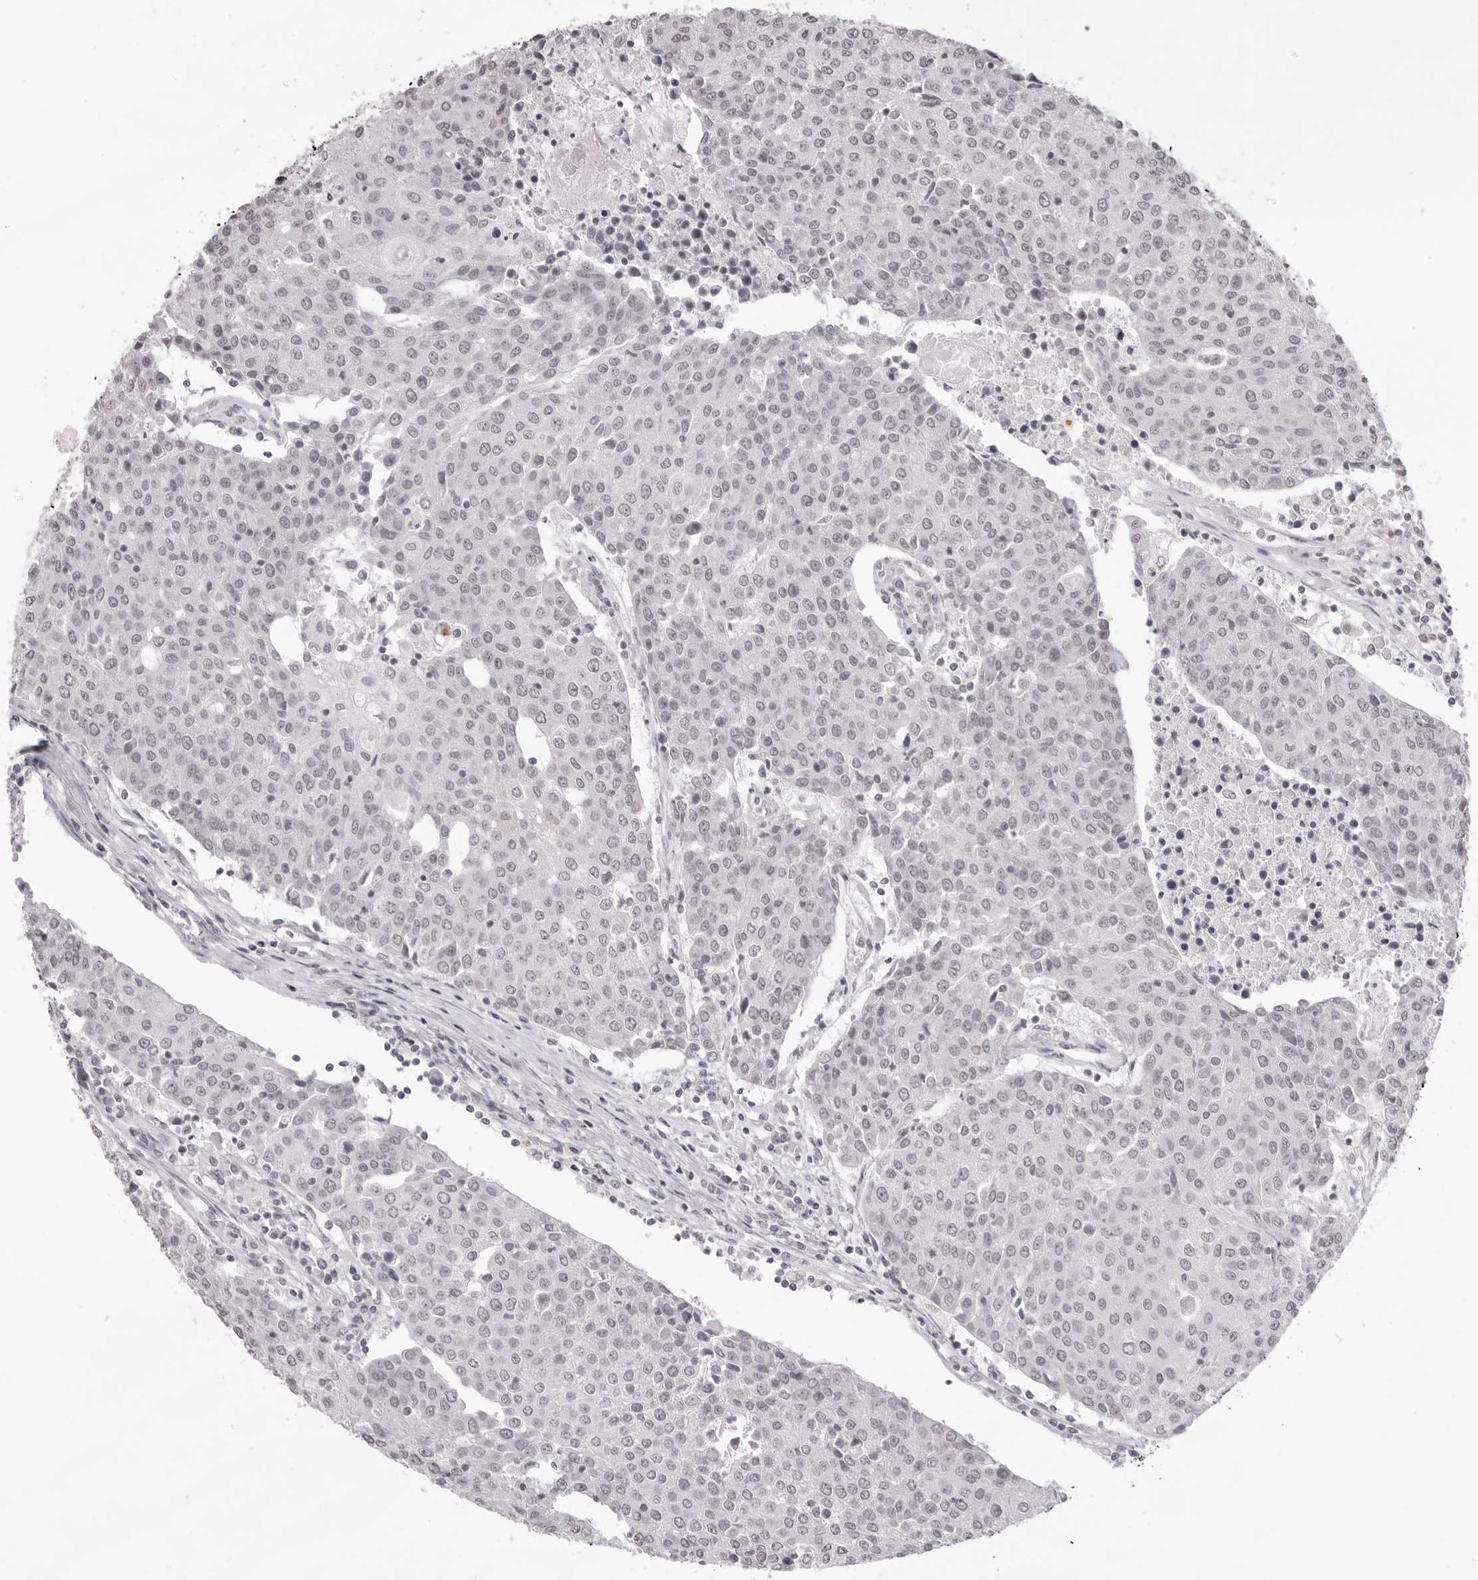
{"staining": {"intensity": "negative", "quantity": "none", "location": "none"}, "tissue": "urothelial cancer", "cell_type": "Tumor cells", "image_type": "cancer", "snomed": [{"axis": "morphology", "description": "Urothelial carcinoma, High grade"}, {"axis": "topography", "description": "Urinary bladder"}], "caption": "Immunohistochemistry (IHC) micrograph of urothelial carcinoma (high-grade) stained for a protein (brown), which exhibits no staining in tumor cells.", "gene": "NTM", "patient": {"sex": "female", "age": 85}}